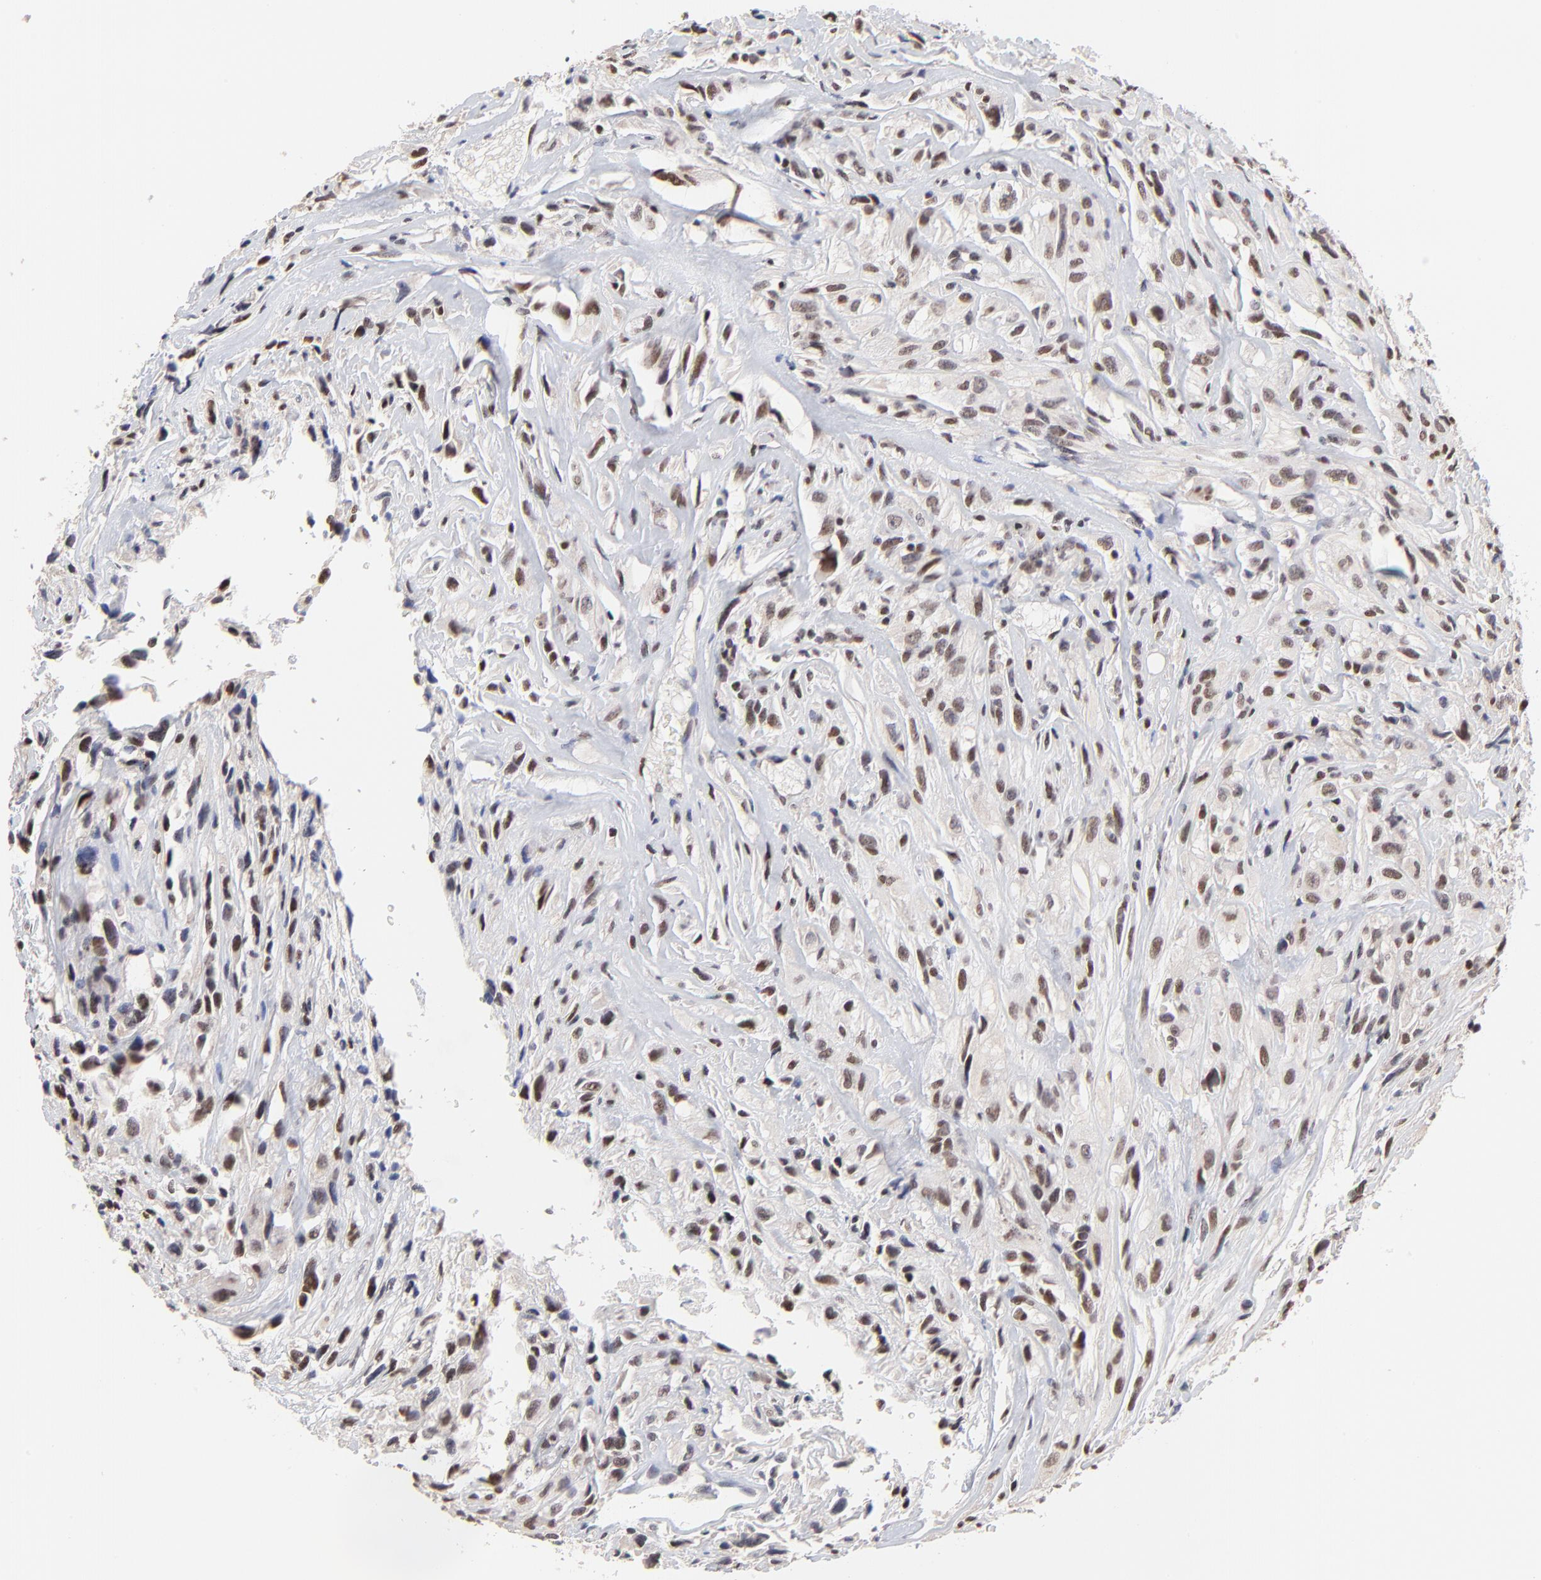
{"staining": {"intensity": "moderate", "quantity": "25%-75%", "location": "nuclear"}, "tissue": "glioma", "cell_type": "Tumor cells", "image_type": "cancer", "snomed": [{"axis": "morphology", "description": "Glioma, malignant, High grade"}, {"axis": "topography", "description": "Brain"}], "caption": "Protein expression analysis of human high-grade glioma (malignant) reveals moderate nuclear expression in about 25%-75% of tumor cells.", "gene": "DSN1", "patient": {"sex": "male", "age": 48}}